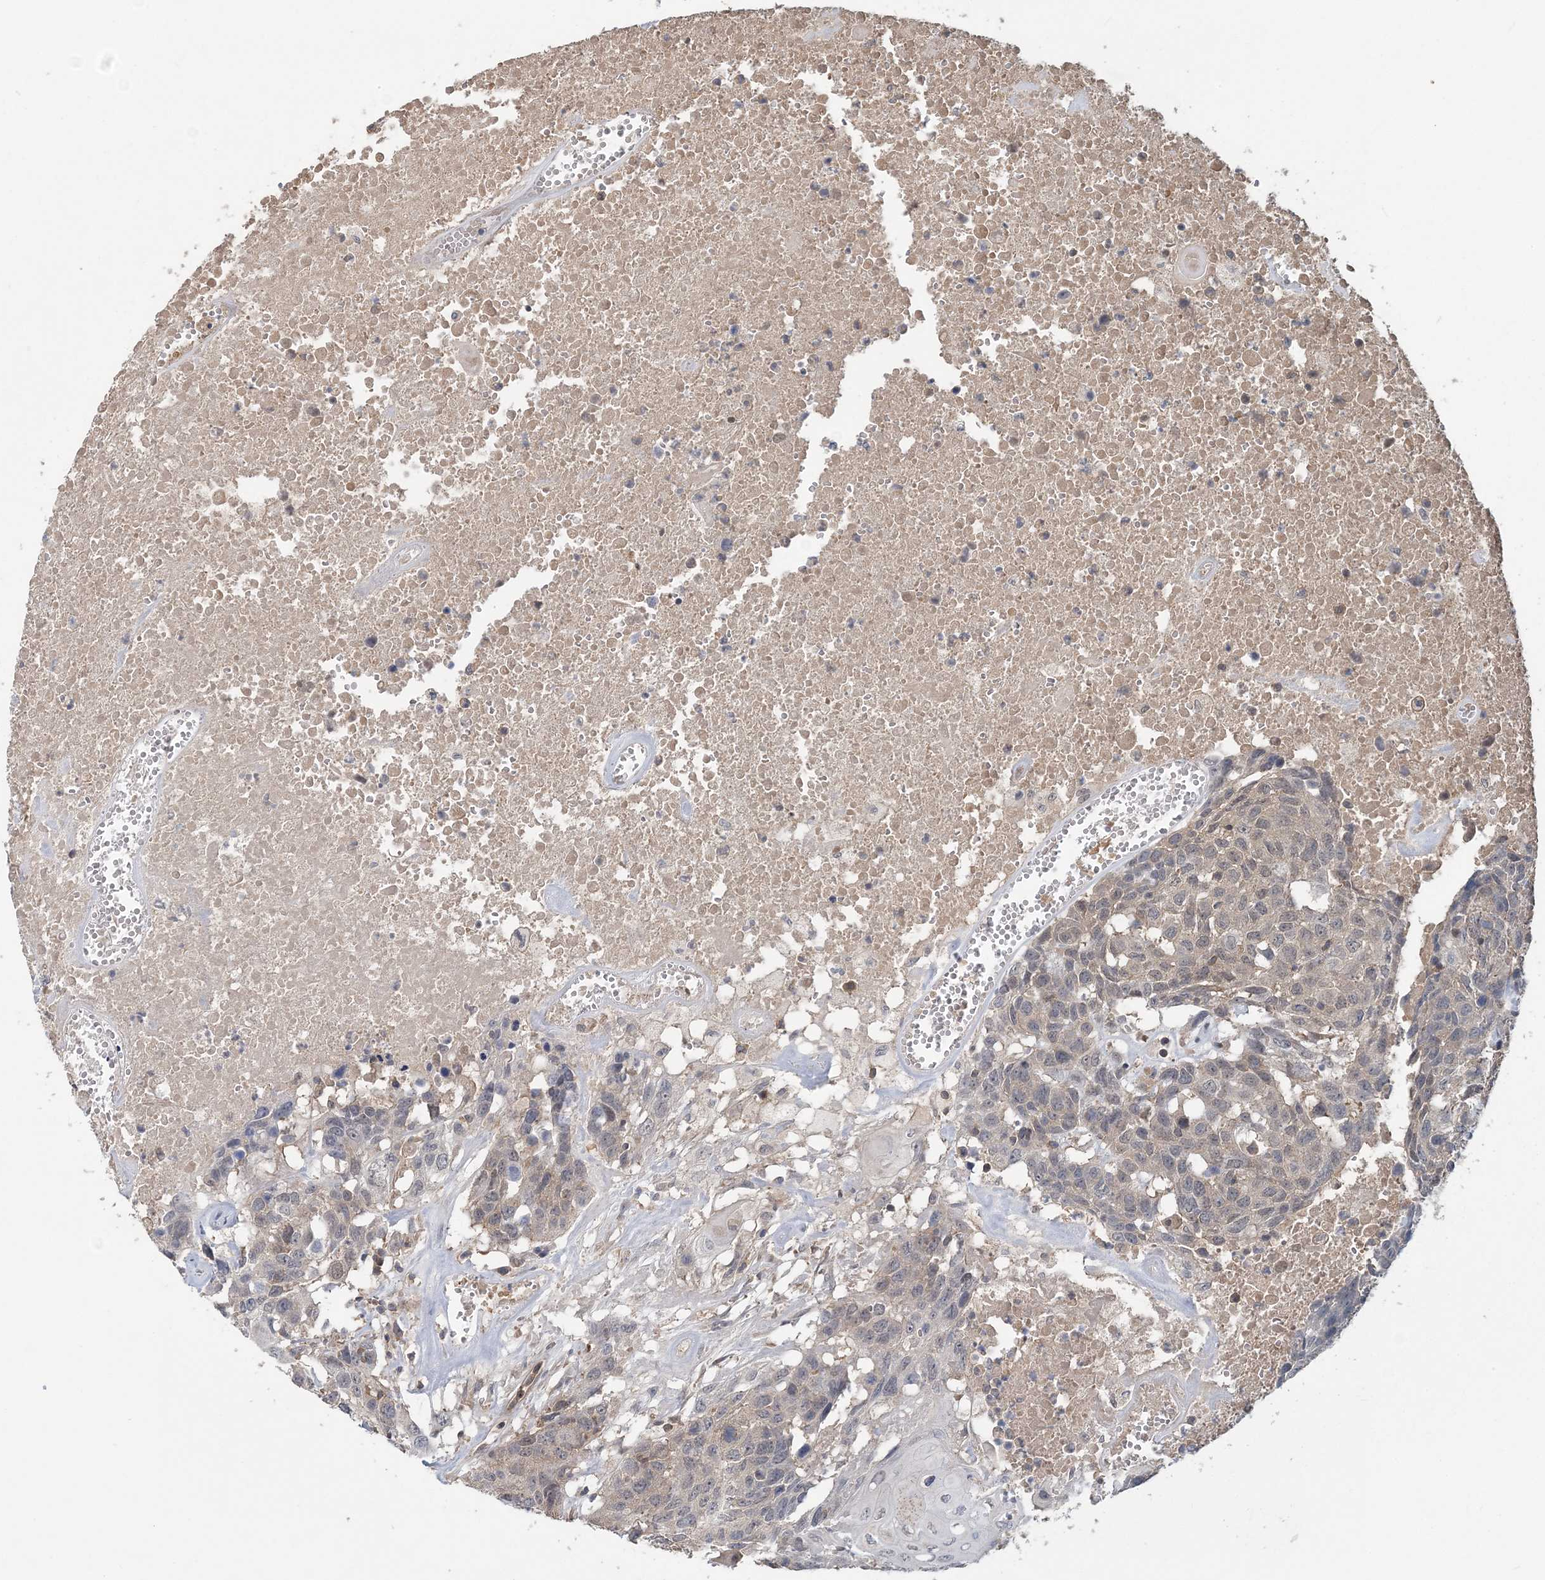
{"staining": {"intensity": "weak", "quantity": "25%-75%", "location": "nuclear"}, "tissue": "head and neck cancer", "cell_type": "Tumor cells", "image_type": "cancer", "snomed": [{"axis": "morphology", "description": "Squamous cell carcinoma, NOS"}, {"axis": "topography", "description": "Head-Neck"}], "caption": "IHC photomicrograph of neoplastic tissue: head and neck cancer (squamous cell carcinoma) stained using IHC shows low levels of weak protein expression localized specifically in the nuclear of tumor cells, appearing as a nuclear brown color.", "gene": "RNF25", "patient": {"sex": "male", "age": 66}}